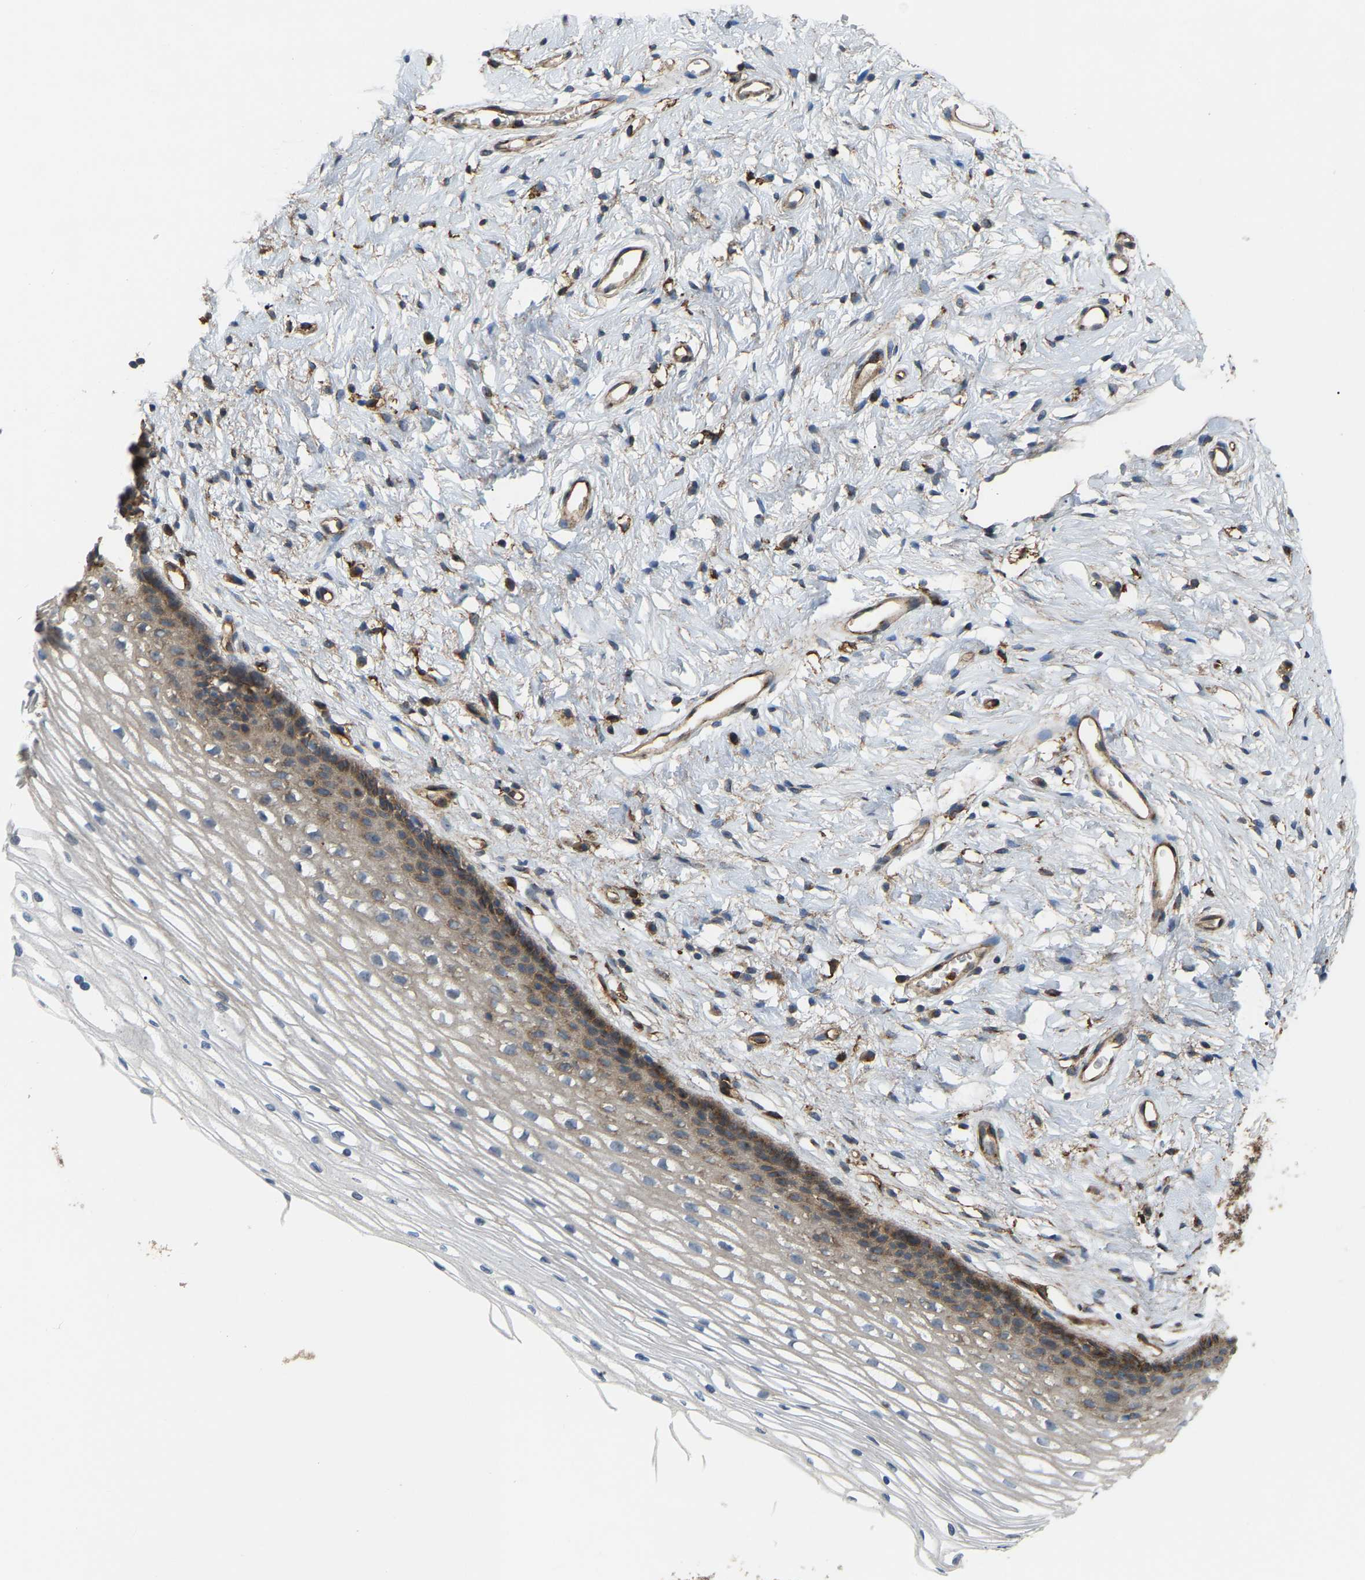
{"staining": {"intensity": "weak", "quantity": ">75%", "location": "cytoplasmic/membranous"}, "tissue": "cervix", "cell_type": "Glandular cells", "image_type": "normal", "snomed": [{"axis": "morphology", "description": "Normal tissue, NOS"}, {"axis": "topography", "description": "Cervix"}], "caption": "DAB immunohistochemical staining of unremarkable cervix demonstrates weak cytoplasmic/membranous protein positivity in about >75% of glandular cells.", "gene": "PICALM", "patient": {"sex": "female", "age": 77}}